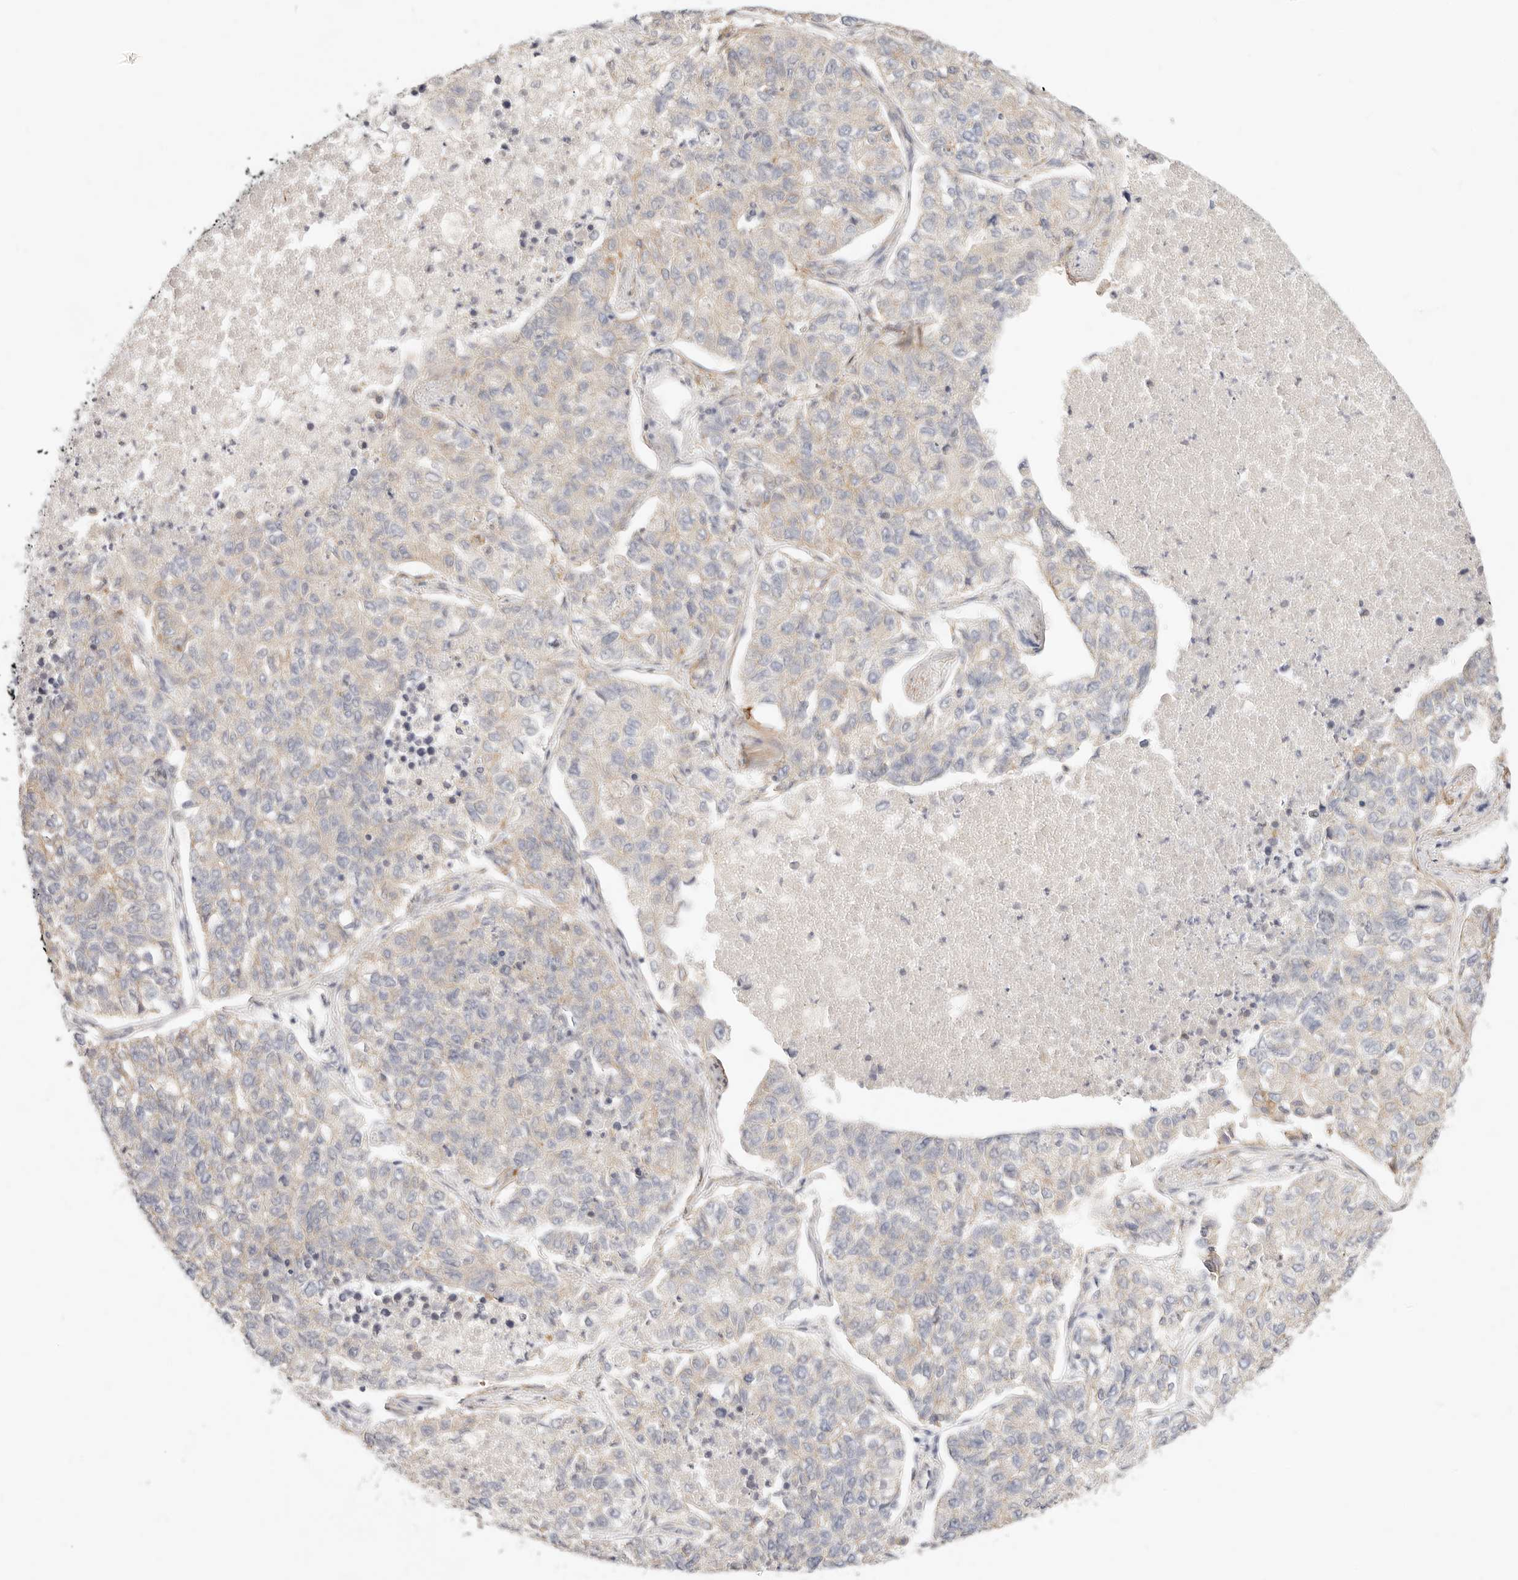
{"staining": {"intensity": "weak", "quantity": "25%-75%", "location": "cytoplasmic/membranous"}, "tissue": "lung cancer", "cell_type": "Tumor cells", "image_type": "cancer", "snomed": [{"axis": "morphology", "description": "Adenocarcinoma, NOS"}, {"axis": "topography", "description": "Lung"}], "caption": "Protein expression analysis of human lung cancer (adenocarcinoma) reveals weak cytoplasmic/membranous expression in approximately 25%-75% of tumor cells.", "gene": "UBXN10", "patient": {"sex": "male", "age": 49}}